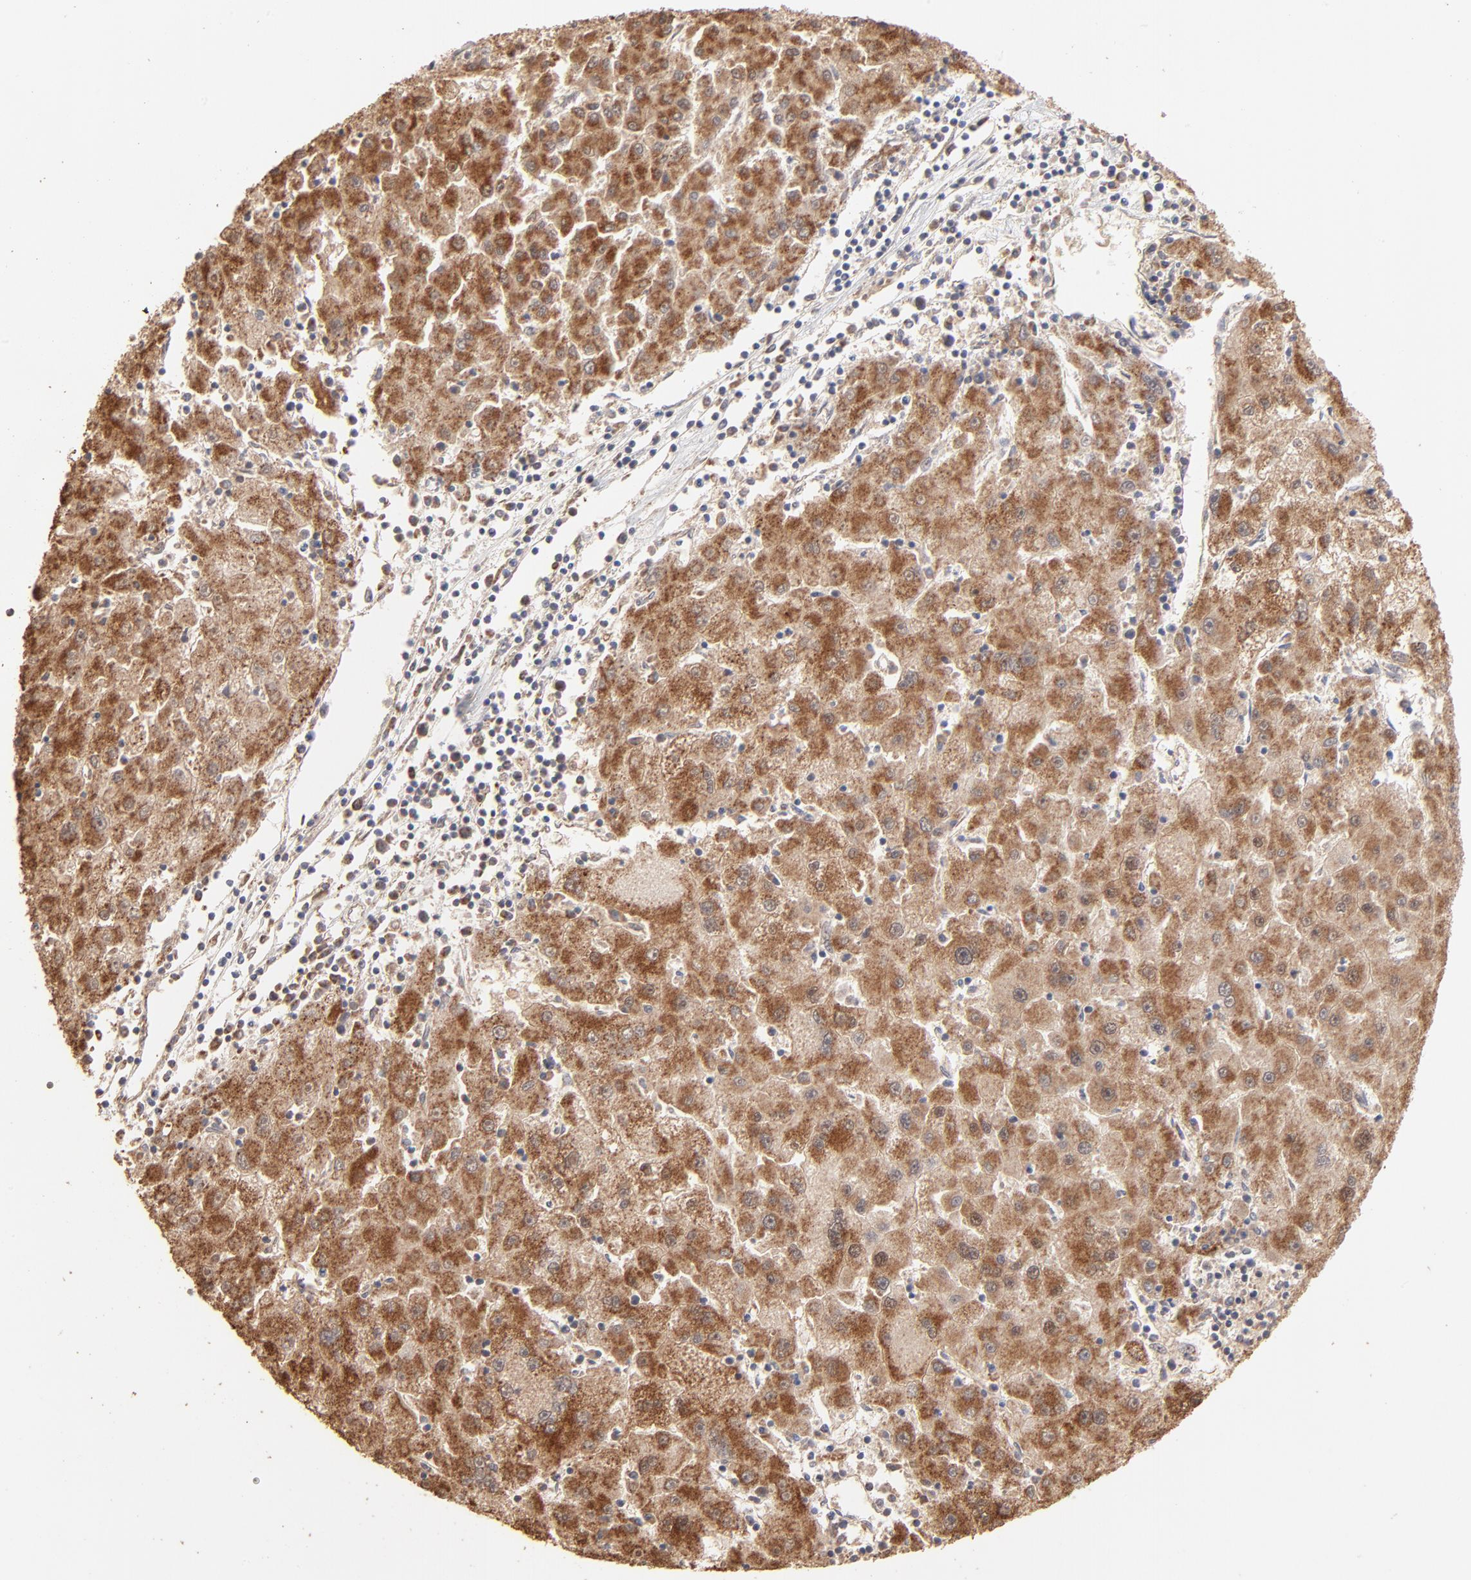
{"staining": {"intensity": "moderate", "quantity": ">75%", "location": "cytoplasmic/membranous"}, "tissue": "liver cancer", "cell_type": "Tumor cells", "image_type": "cancer", "snomed": [{"axis": "morphology", "description": "Carcinoma, Hepatocellular, NOS"}, {"axis": "topography", "description": "Liver"}], "caption": "Liver cancer stained with a protein marker demonstrates moderate staining in tumor cells.", "gene": "MSL2", "patient": {"sex": "male", "age": 72}}